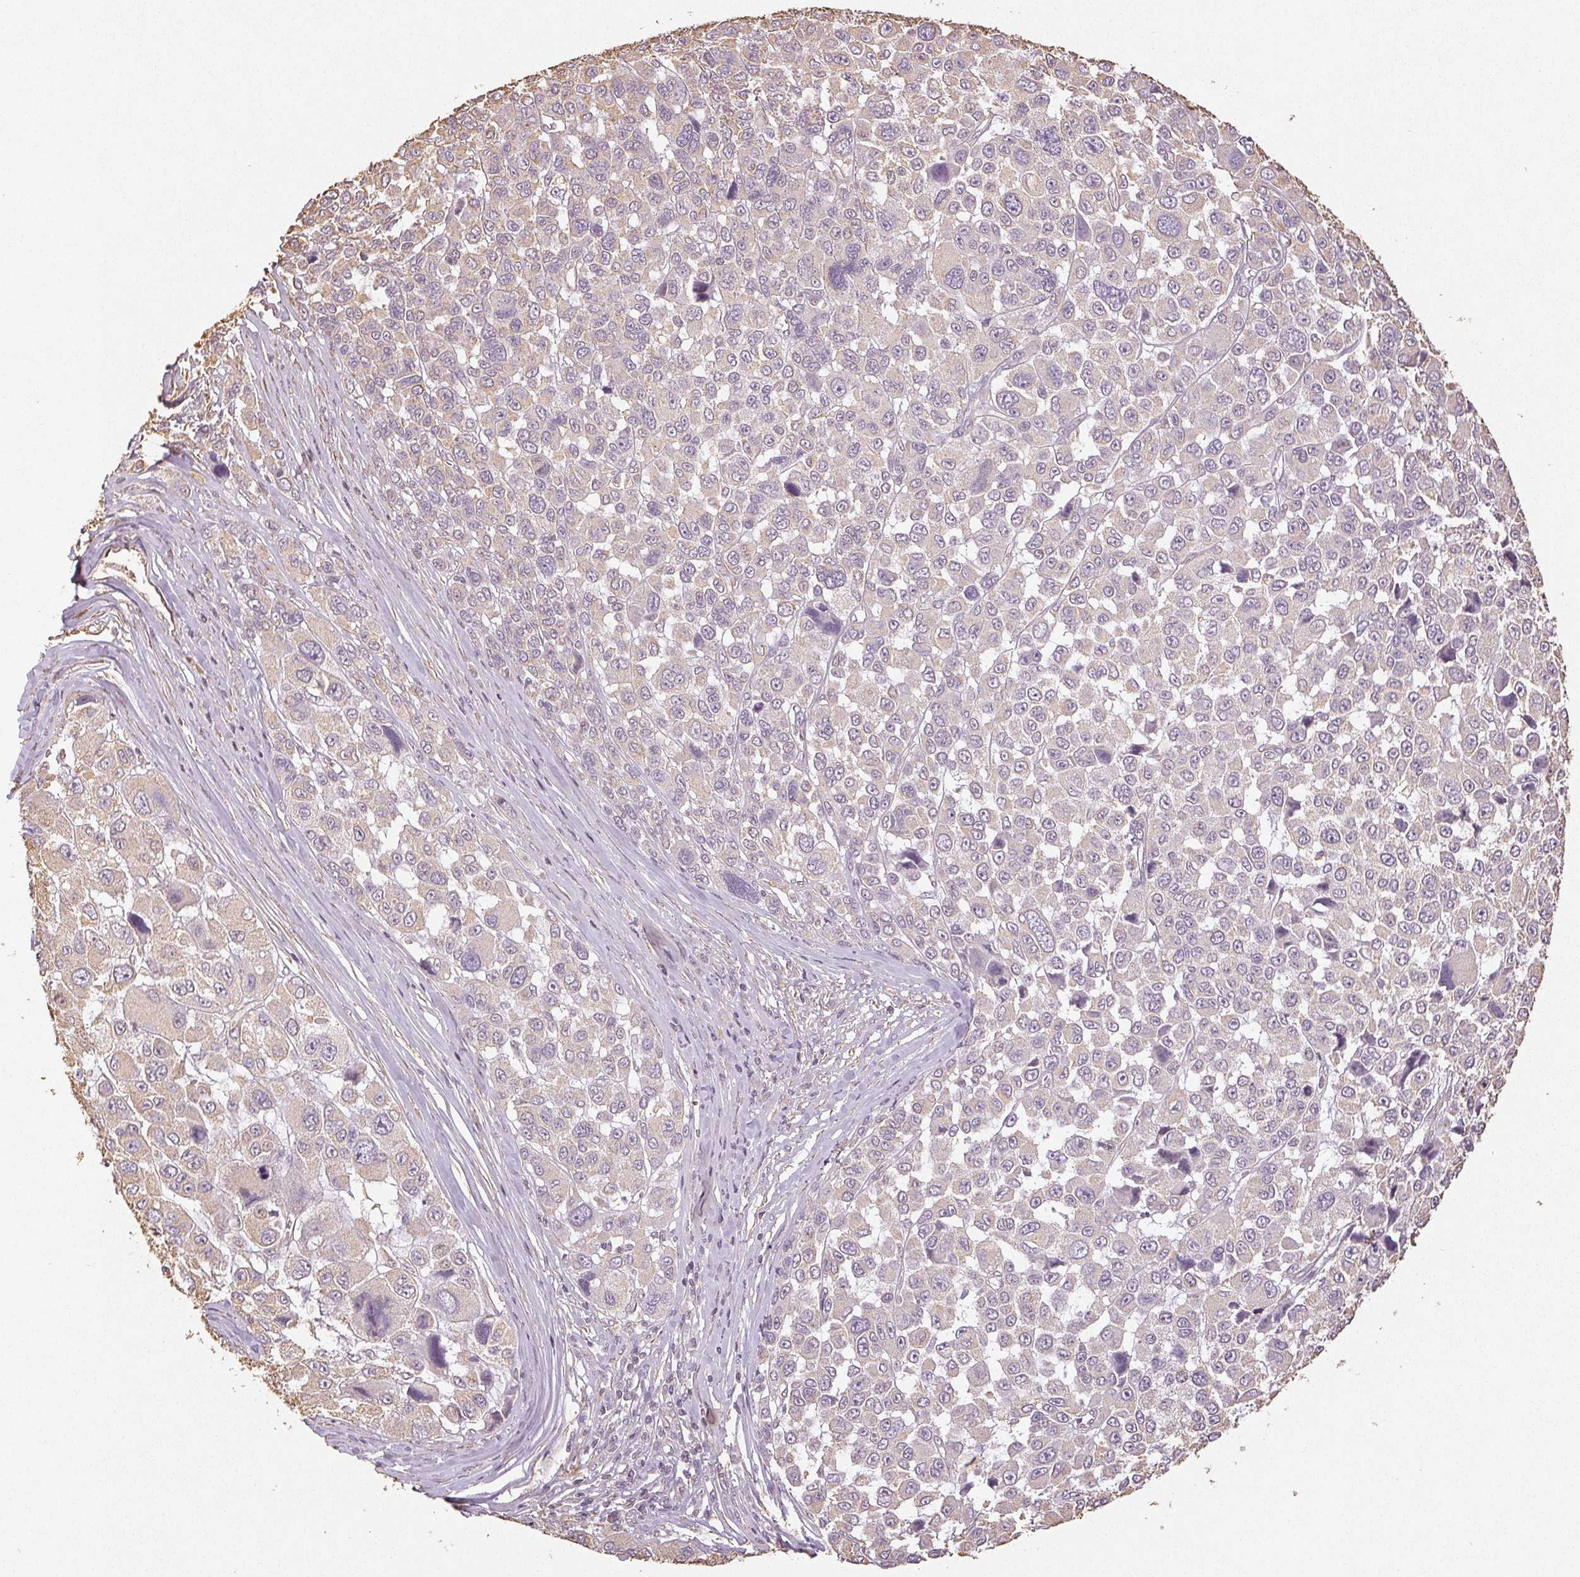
{"staining": {"intensity": "weak", "quantity": "<25%", "location": "cytoplasmic/membranous"}, "tissue": "melanoma", "cell_type": "Tumor cells", "image_type": "cancer", "snomed": [{"axis": "morphology", "description": "Malignant melanoma, NOS"}, {"axis": "topography", "description": "Skin"}], "caption": "High power microscopy image of an immunohistochemistry (IHC) histopathology image of malignant melanoma, revealing no significant staining in tumor cells. The staining is performed using DAB (3,3'-diaminobenzidine) brown chromogen with nuclei counter-stained in using hematoxylin.", "gene": "COL7A1", "patient": {"sex": "female", "age": 66}}